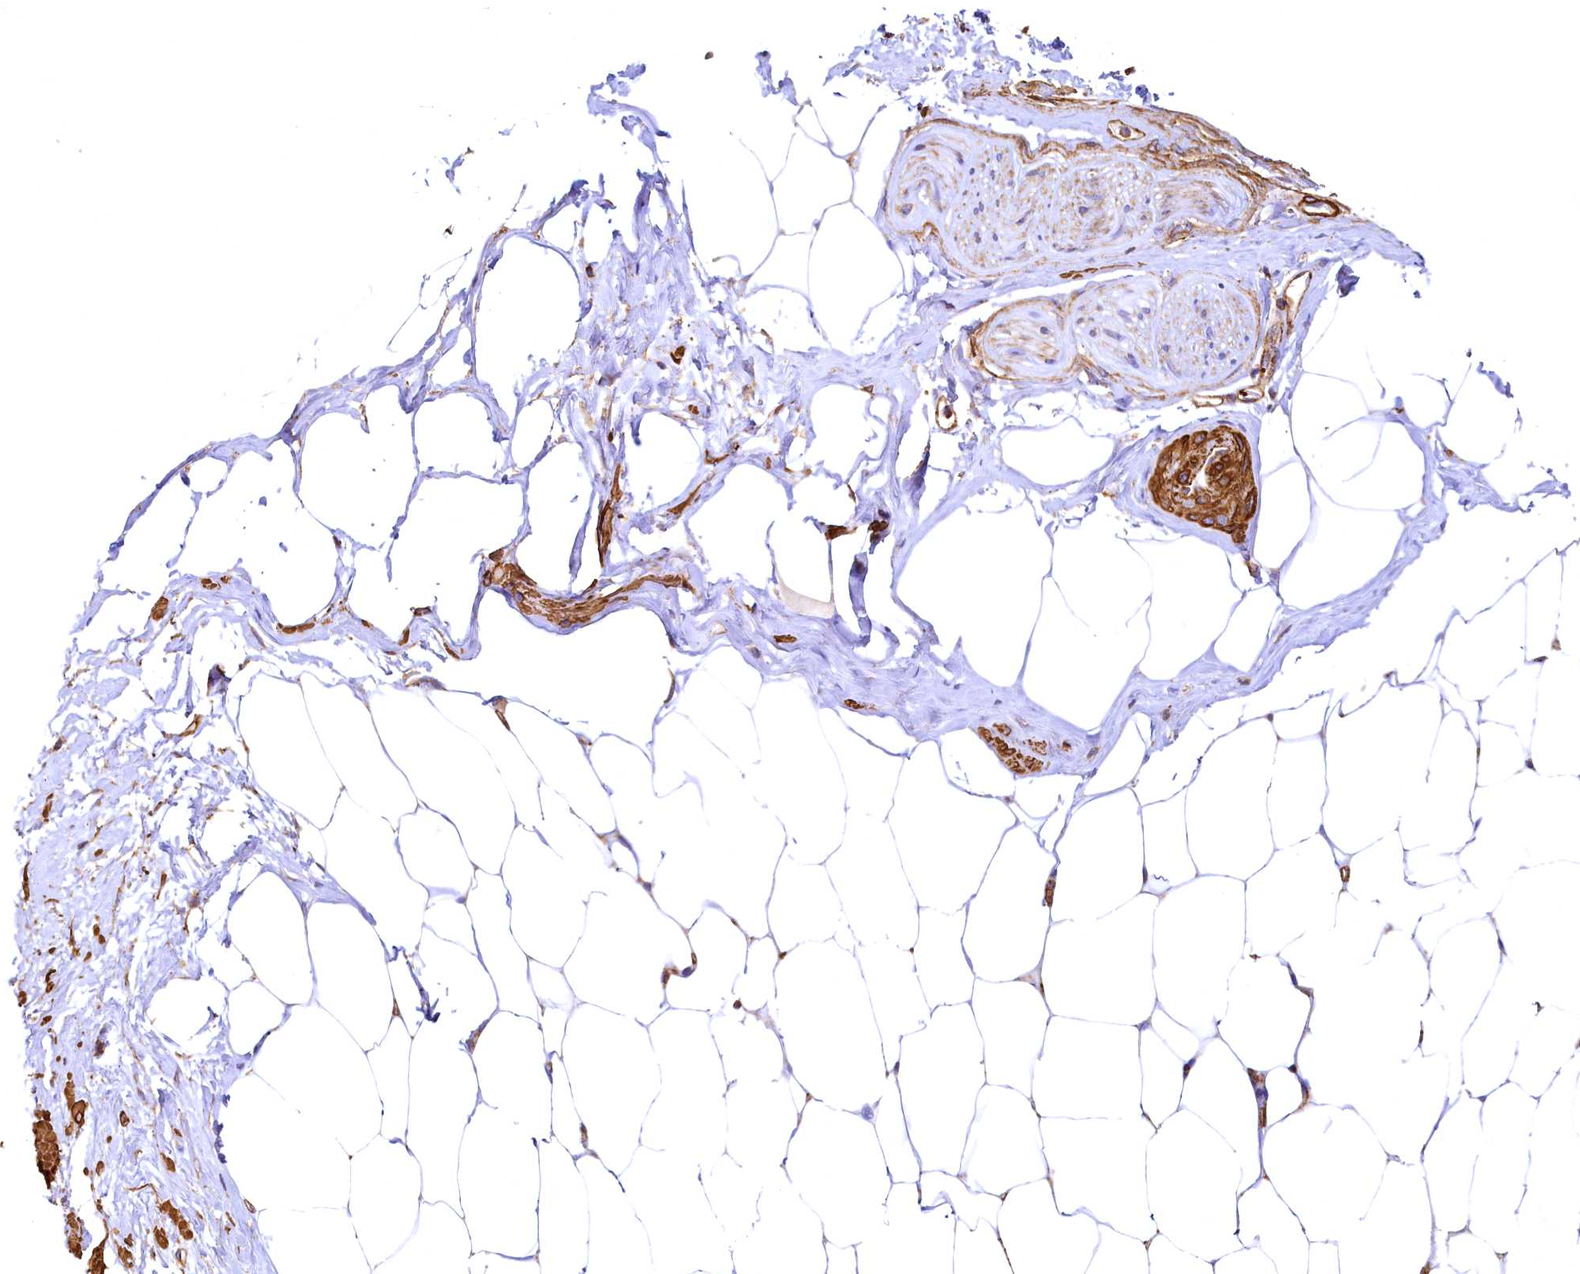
{"staining": {"intensity": "negative", "quantity": "none", "location": "none"}, "tissue": "adipose tissue", "cell_type": "Adipocytes", "image_type": "normal", "snomed": [{"axis": "morphology", "description": "Normal tissue, NOS"}, {"axis": "morphology", "description": "Adenocarcinoma, Low grade"}, {"axis": "topography", "description": "Prostate"}, {"axis": "topography", "description": "Peripheral nerve tissue"}], "caption": "High magnification brightfield microscopy of benign adipose tissue stained with DAB (brown) and counterstained with hematoxylin (blue): adipocytes show no significant positivity. (Brightfield microscopy of DAB IHC at high magnification).", "gene": "THBS1", "patient": {"sex": "male", "age": 63}}